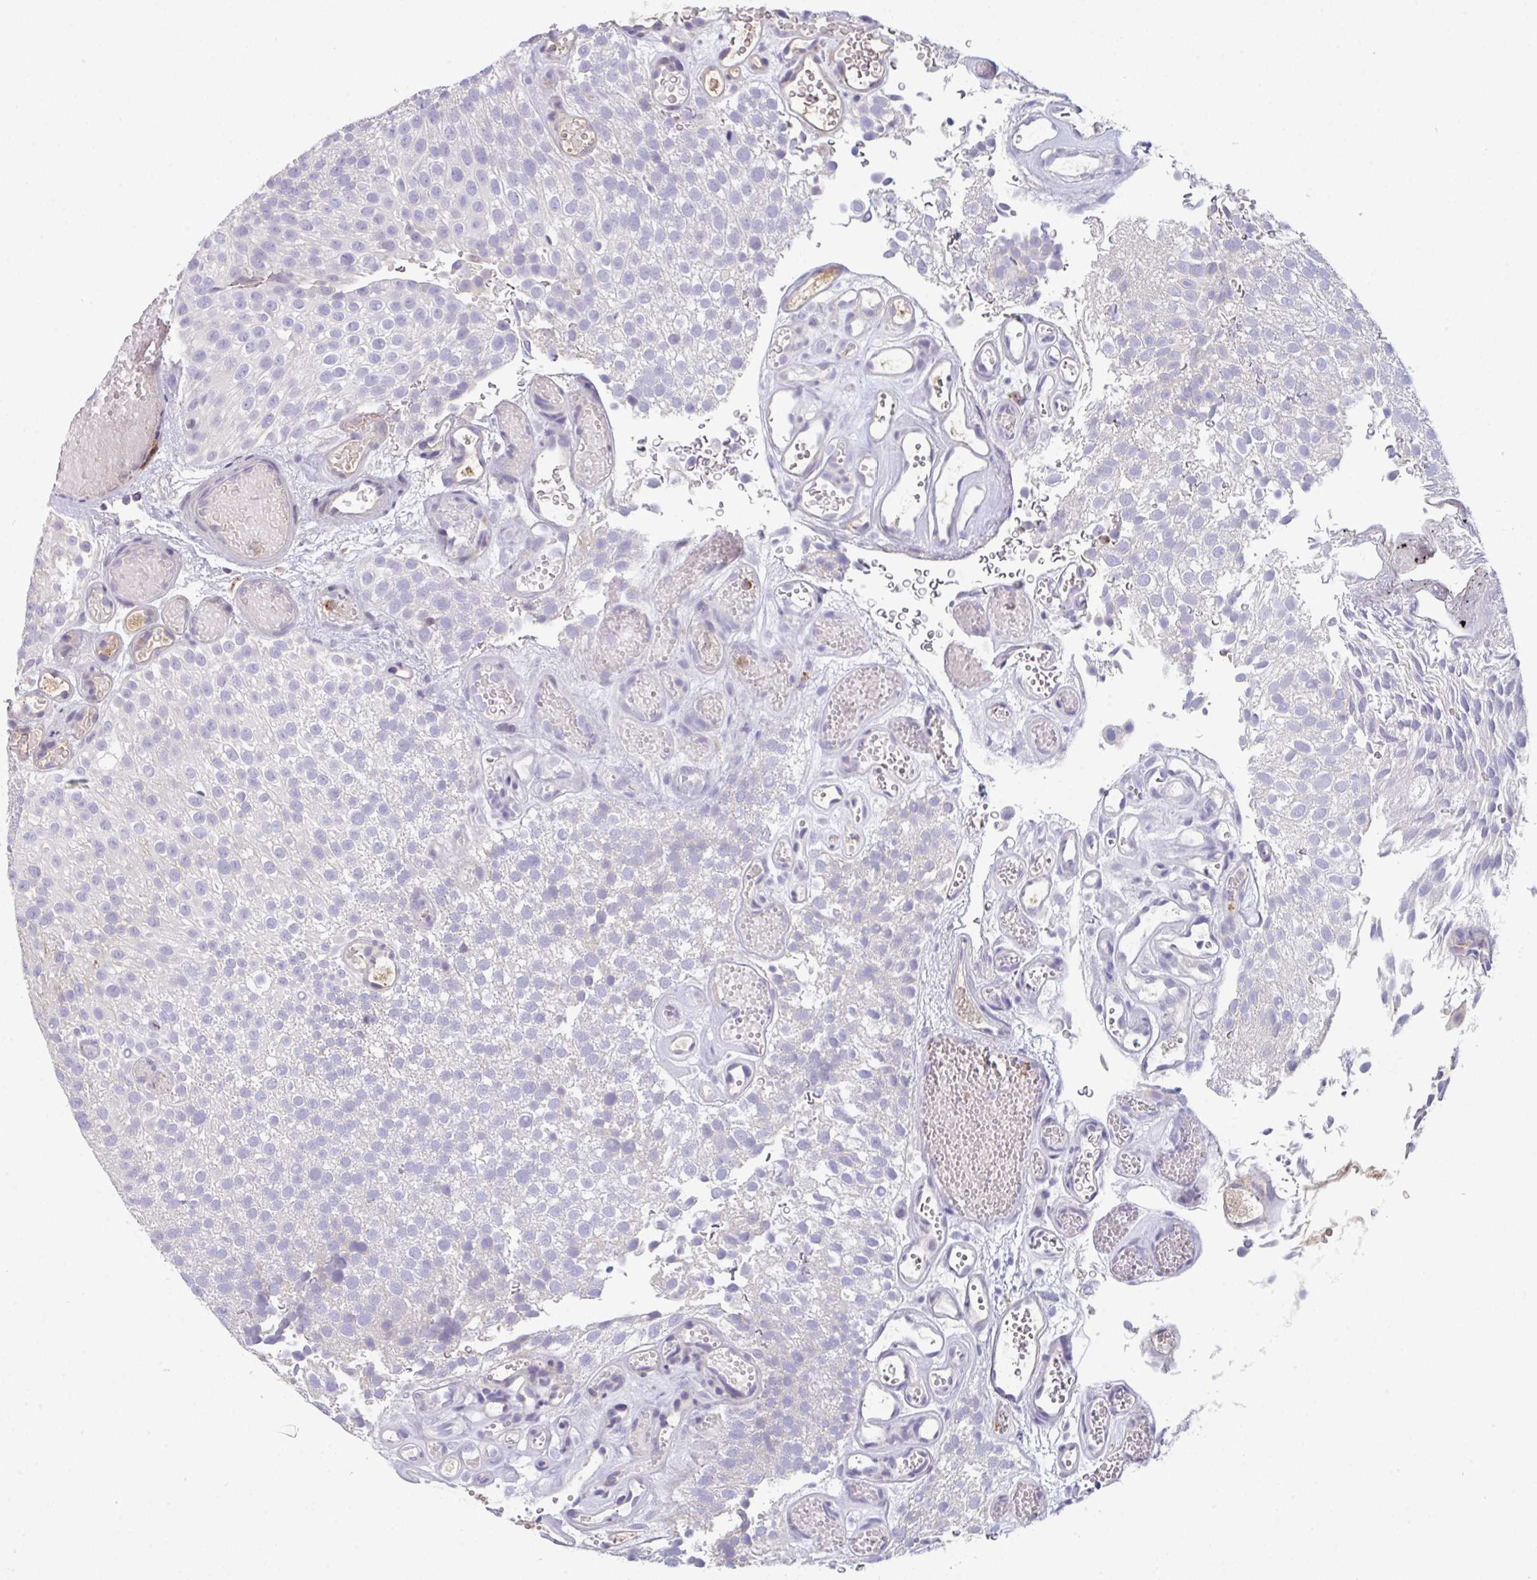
{"staining": {"intensity": "negative", "quantity": "none", "location": "none"}, "tissue": "urothelial cancer", "cell_type": "Tumor cells", "image_type": "cancer", "snomed": [{"axis": "morphology", "description": "Urothelial carcinoma, Low grade"}, {"axis": "topography", "description": "Urinary bladder"}], "caption": "Immunohistochemical staining of human urothelial carcinoma (low-grade) reveals no significant staining in tumor cells. The staining is performed using DAB brown chromogen with nuclei counter-stained in using hematoxylin.", "gene": "HGFAC", "patient": {"sex": "male", "age": 78}}